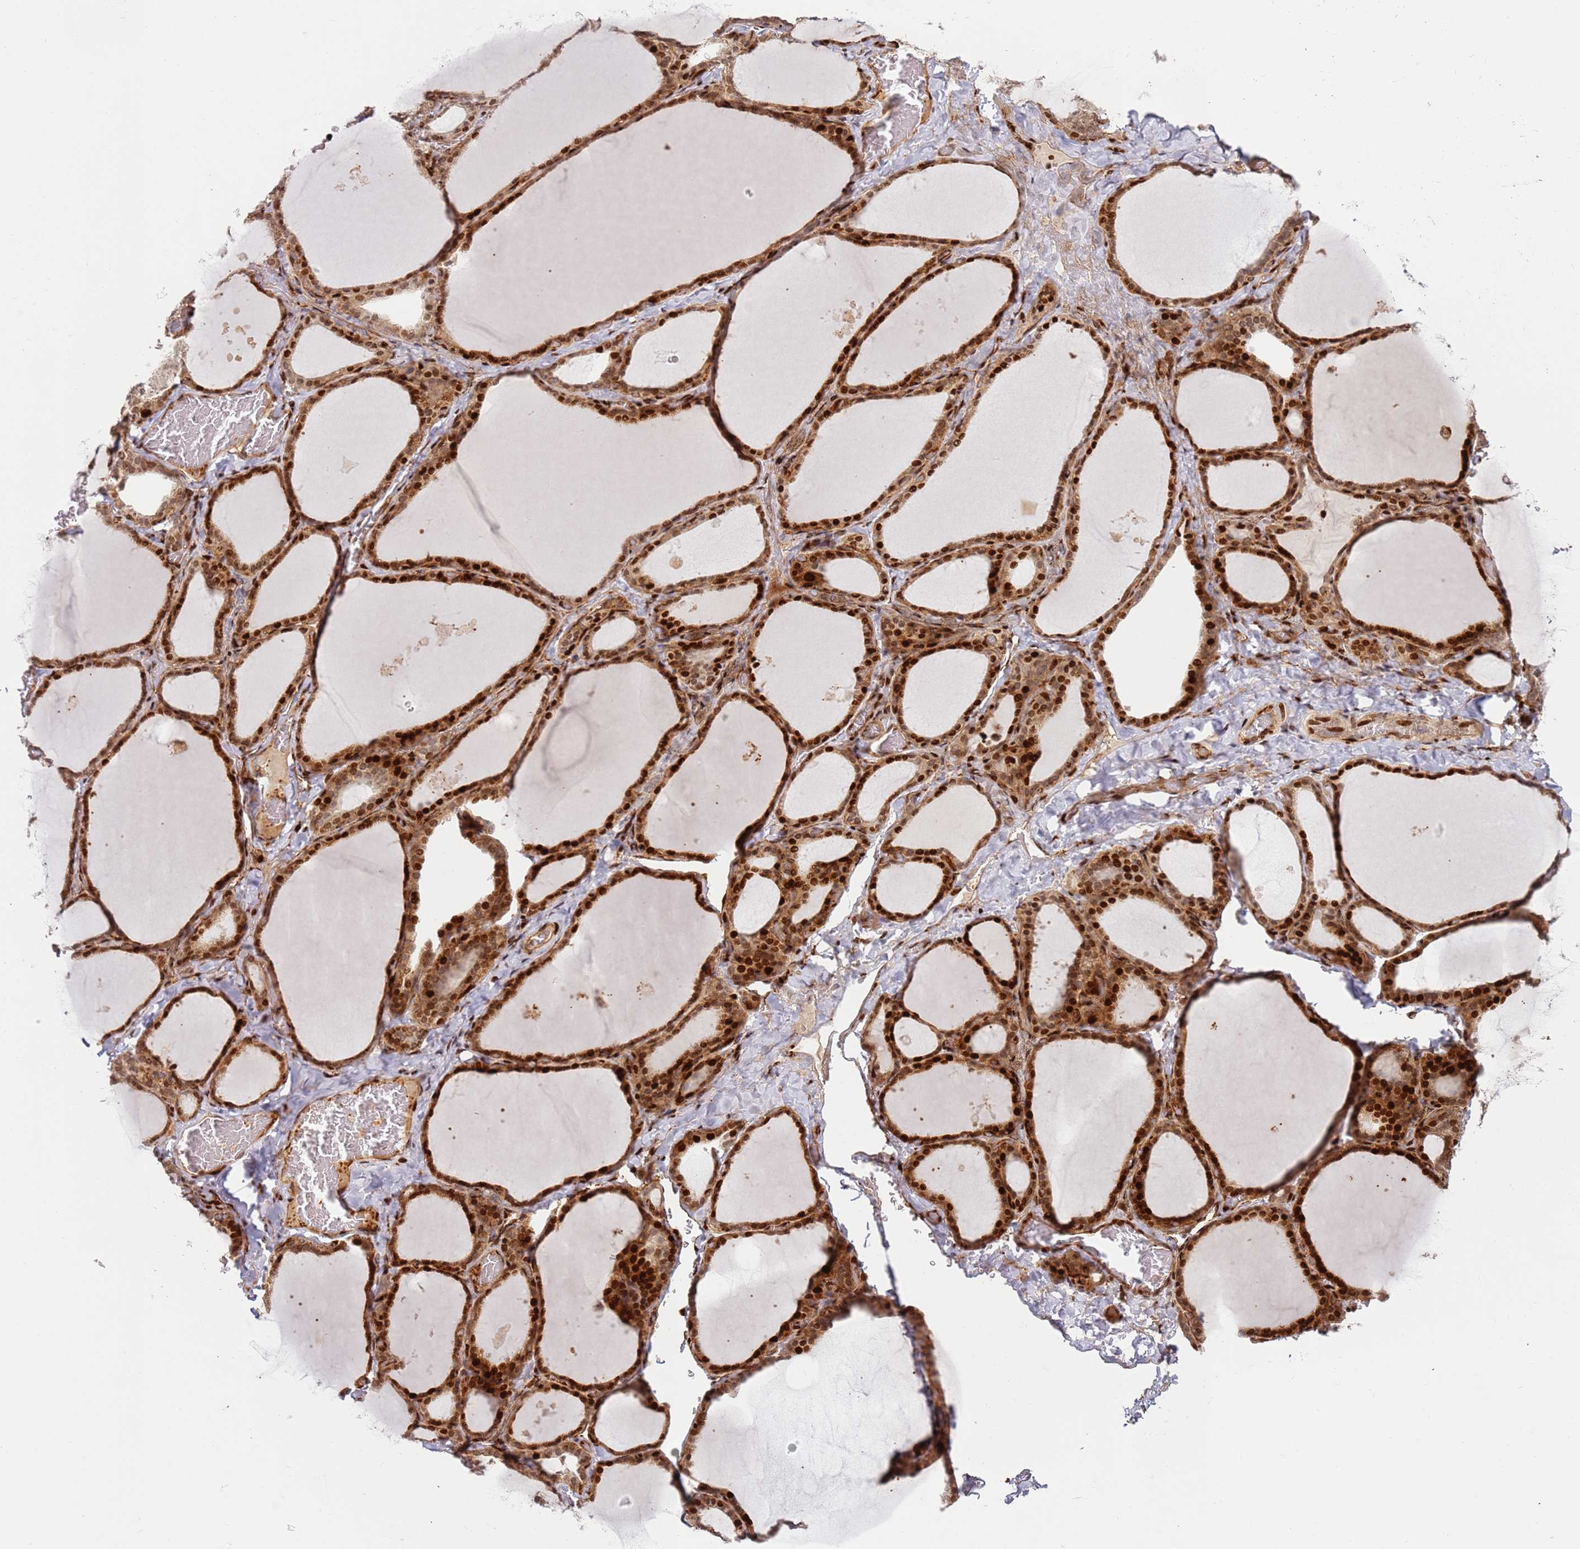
{"staining": {"intensity": "strong", "quantity": ">75%", "location": "cytoplasmic/membranous,nuclear"}, "tissue": "thyroid gland", "cell_type": "Glandular cells", "image_type": "normal", "snomed": [{"axis": "morphology", "description": "Normal tissue, NOS"}, {"axis": "topography", "description": "Thyroid gland"}], "caption": "This photomicrograph demonstrates IHC staining of normal thyroid gland, with high strong cytoplasmic/membranous,nuclear positivity in about >75% of glandular cells.", "gene": "TMEM233", "patient": {"sex": "female", "age": 39}}